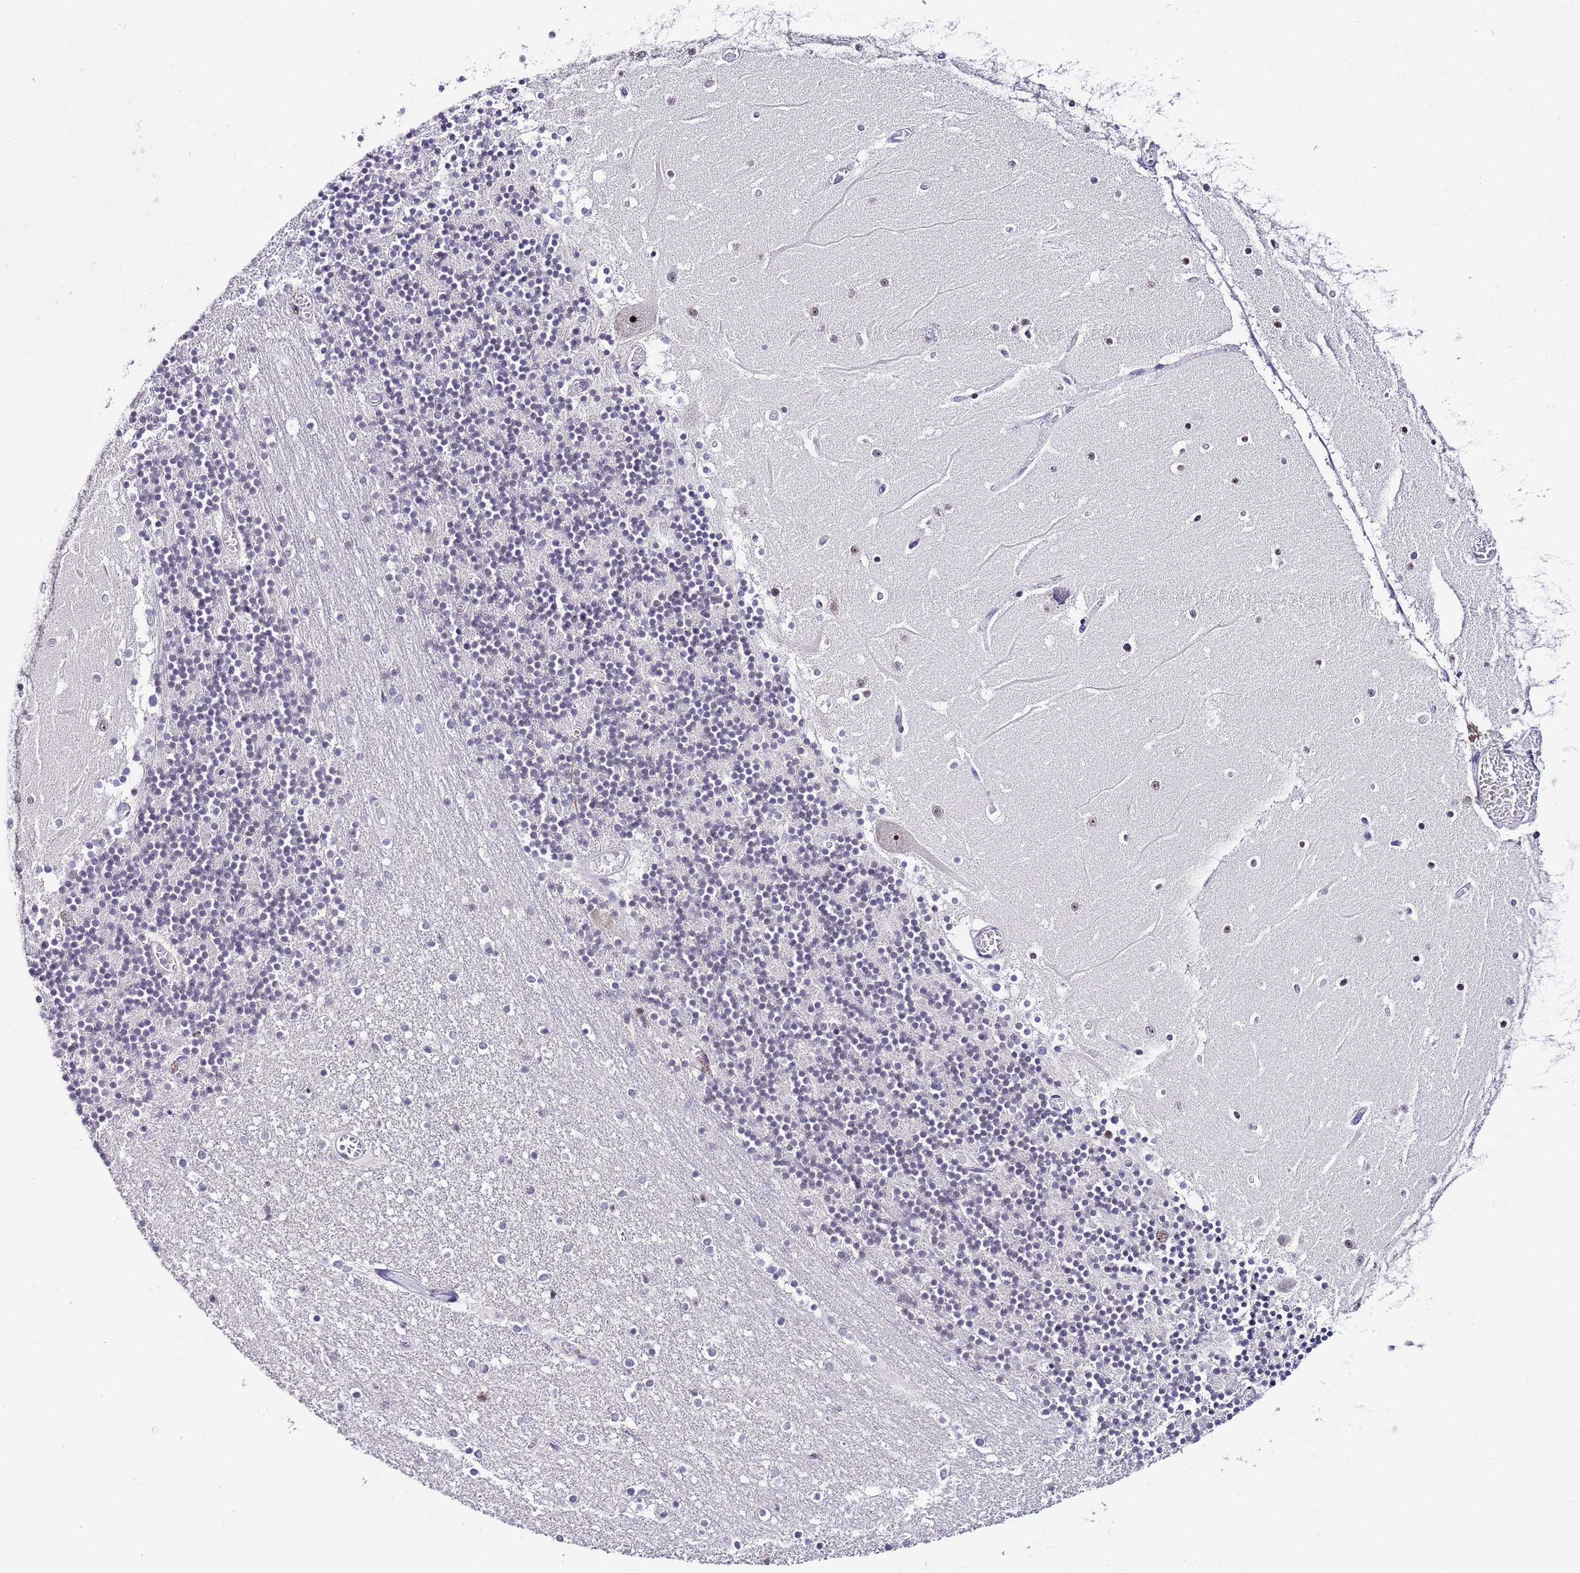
{"staining": {"intensity": "negative", "quantity": "none", "location": "none"}, "tissue": "cerebellum", "cell_type": "Cells in granular layer", "image_type": "normal", "snomed": [{"axis": "morphology", "description": "Normal tissue, NOS"}, {"axis": "topography", "description": "Cerebellum"}], "caption": "A histopathology image of cerebellum stained for a protein exhibits no brown staining in cells in granular layer. Brightfield microscopy of IHC stained with DAB (3,3'-diaminobenzidine) (brown) and hematoxylin (blue), captured at high magnification.", "gene": "NOP56", "patient": {"sex": "female", "age": 28}}